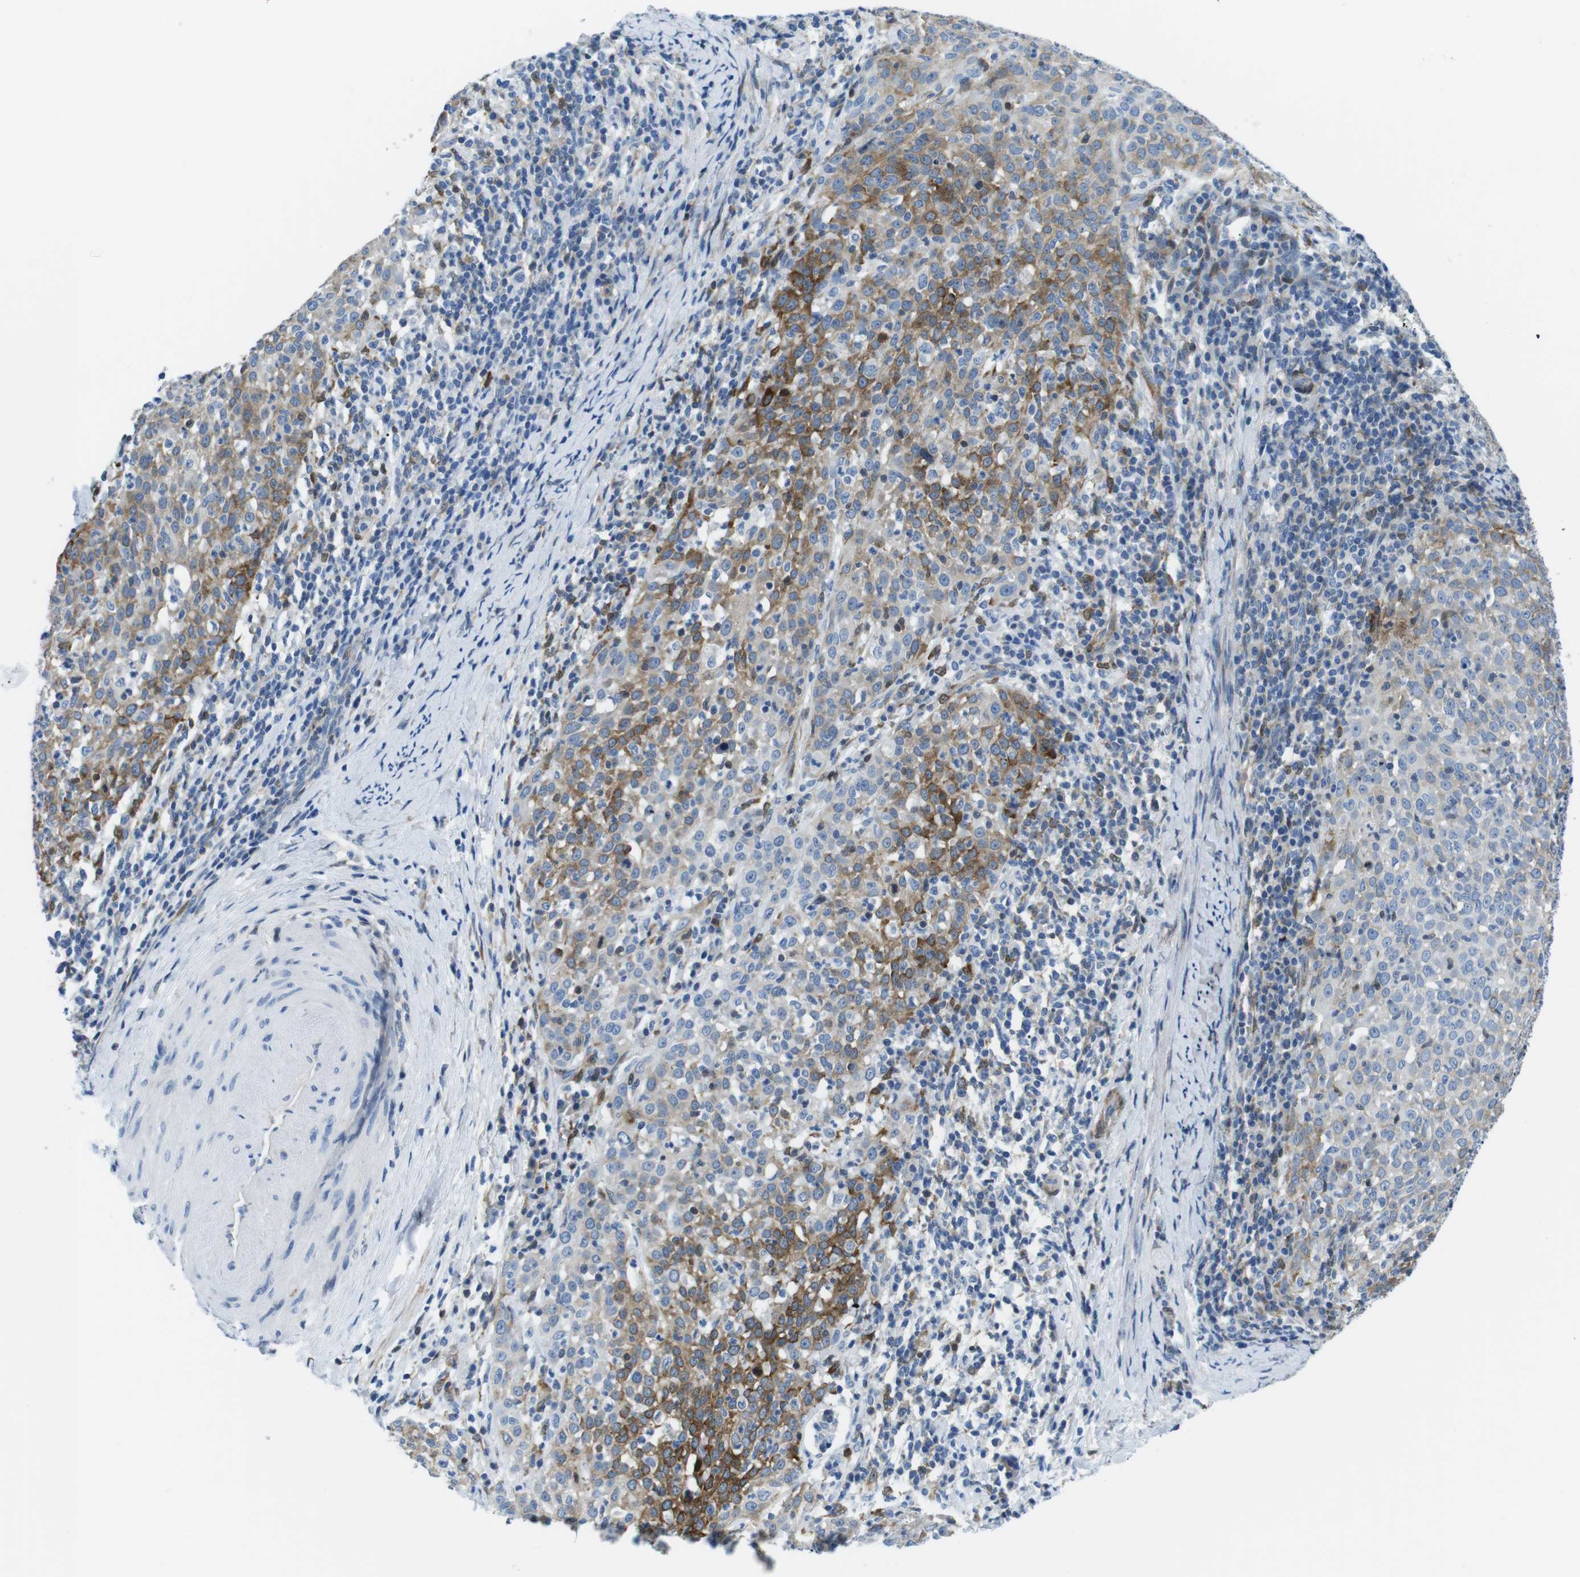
{"staining": {"intensity": "moderate", "quantity": "25%-75%", "location": "cytoplasmic/membranous"}, "tissue": "cervical cancer", "cell_type": "Tumor cells", "image_type": "cancer", "snomed": [{"axis": "morphology", "description": "Squamous cell carcinoma, NOS"}, {"axis": "topography", "description": "Cervix"}], "caption": "Immunohistochemistry (IHC) (DAB) staining of human cervical cancer displays moderate cytoplasmic/membranous protein expression in about 25%-75% of tumor cells.", "gene": "PHLDA1", "patient": {"sex": "female", "age": 51}}